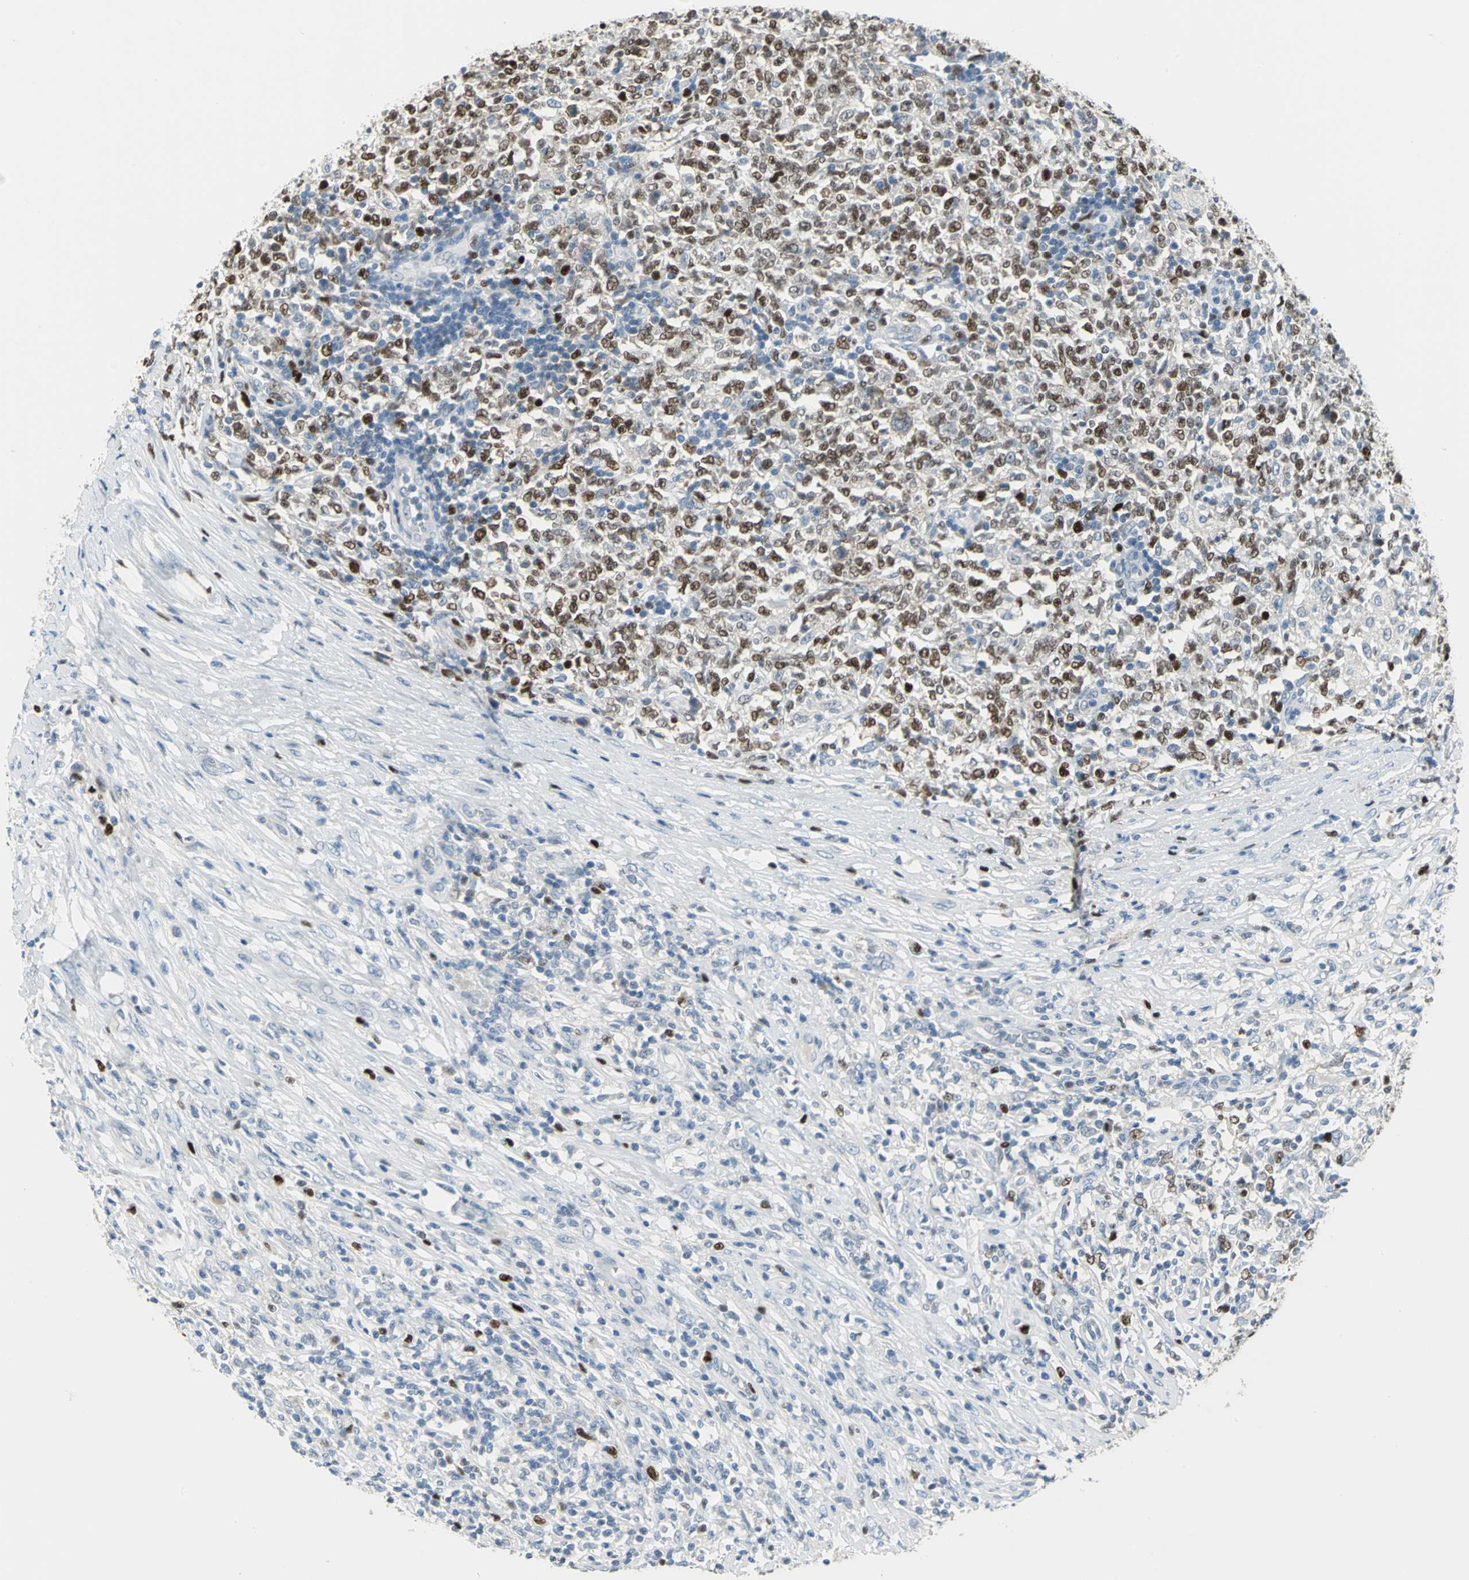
{"staining": {"intensity": "moderate", "quantity": ">75%", "location": "nuclear"}, "tissue": "lymphoma", "cell_type": "Tumor cells", "image_type": "cancer", "snomed": [{"axis": "morphology", "description": "Malignant lymphoma, non-Hodgkin's type, High grade"}, {"axis": "topography", "description": "Lymph node"}], "caption": "A histopathology image of human malignant lymphoma, non-Hodgkin's type (high-grade) stained for a protein exhibits moderate nuclear brown staining in tumor cells.", "gene": "MCM3", "patient": {"sex": "female", "age": 84}}